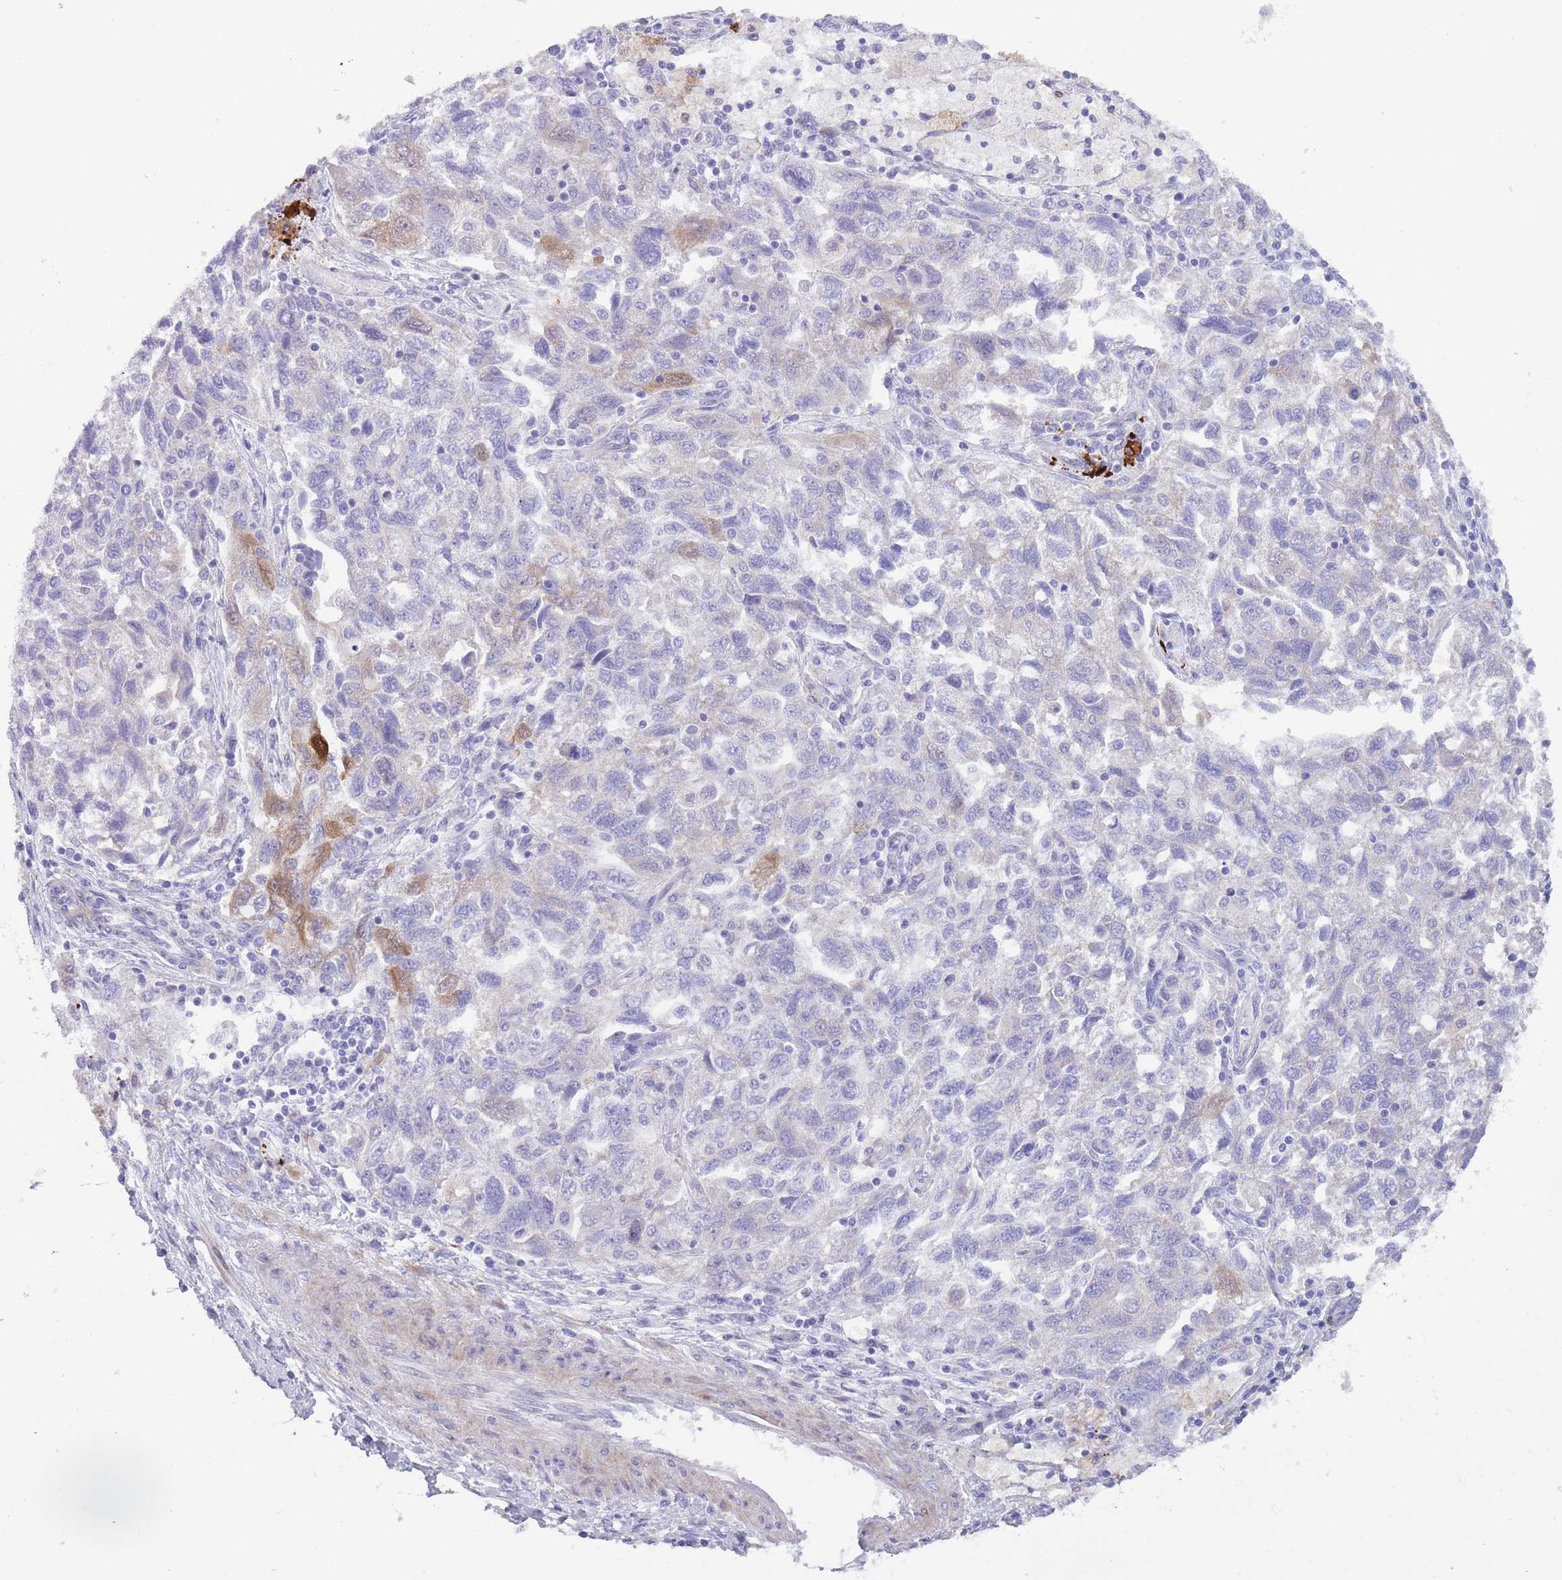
{"staining": {"intensity": "moderate", "quantity": "<25%", "location": "cytoplasmic/membranous"}, "tissue": "ovarian cancer", "cell_type": "Tumor cells", "image_type": "cancer", "snomed": [{"axis": "morphology", "description": "Carcinoma, NOS"}, {"axis": "morphology", "description": "Cystadenocarcinoma, serous, NOS"}, {"axis": "topography", "description": "Ovary"}], "caption": "High-power microscopy captured an immunohistochemistry (IHC) image of ovarian cancer, revealing moderate cytoplasmic/membranous positivity in about <25% of tumor cells. (Brightfield microscopy of DAB IHC at high magnification).", "gene": "QTRT1", "patient": {"sex": "female", "age": 69}}